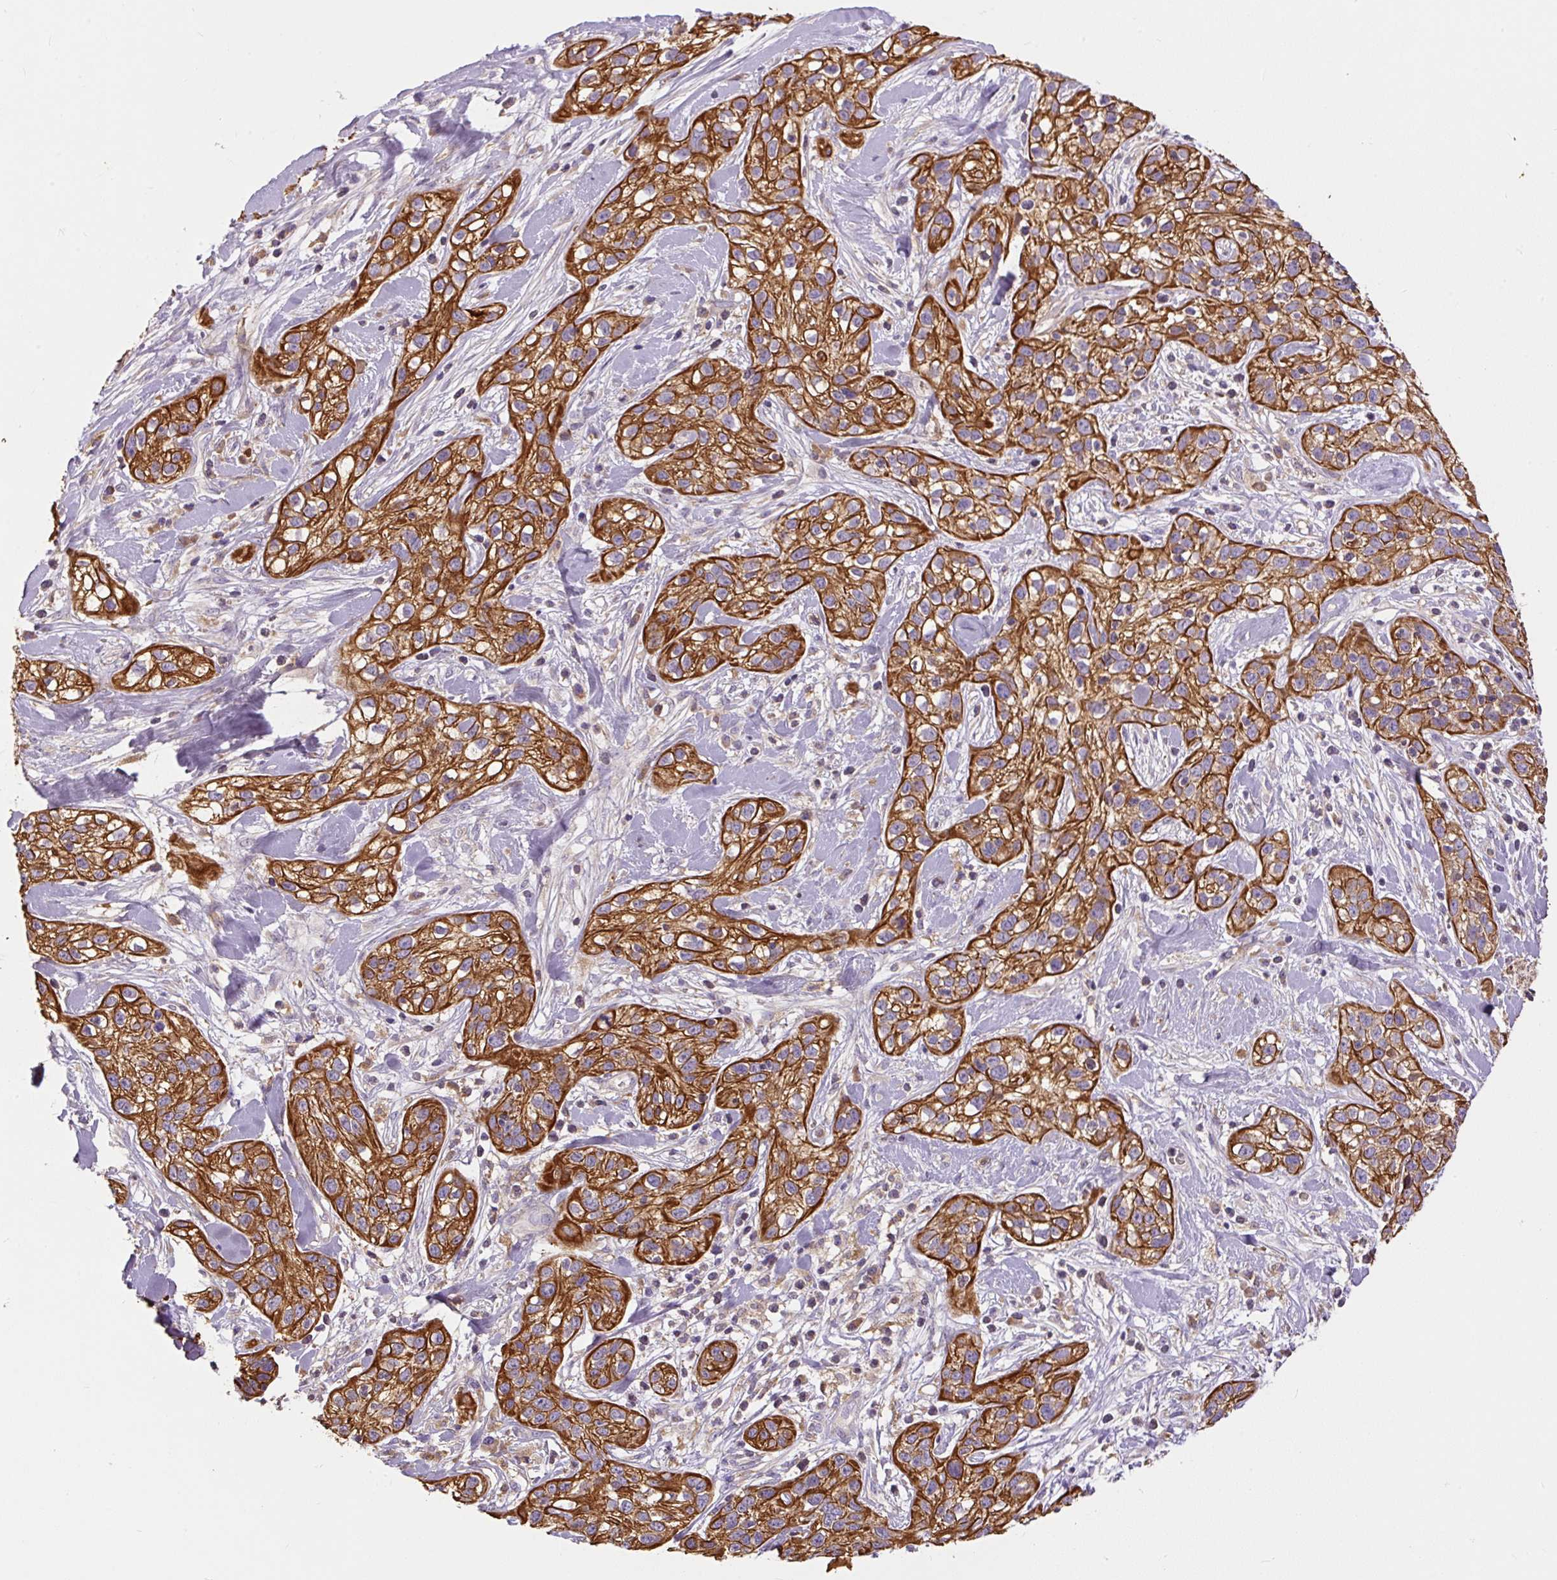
{"staining": {"intensity": "strong", "quantity": ">75%", "location": "cytoplasmic/membranous"}, "tissue": "skin cancer", "cell_type": "Tumor cells", "image_type": "cancer", "snomed": [{"axis": "morphology", "description": "Squamous cell carcinoma, NOS"}, {"axis": "topography", "description": "Skin"}], "caption": "High-power microscopy captured an immunohistochemistry image of squamous cell carcinoma (skin), revealing strong cytoplasmic/membranous positivity in about >75% of tumor cells.", "gene": "DAPK1", "patient": {"sex": "male", "age": 82}}